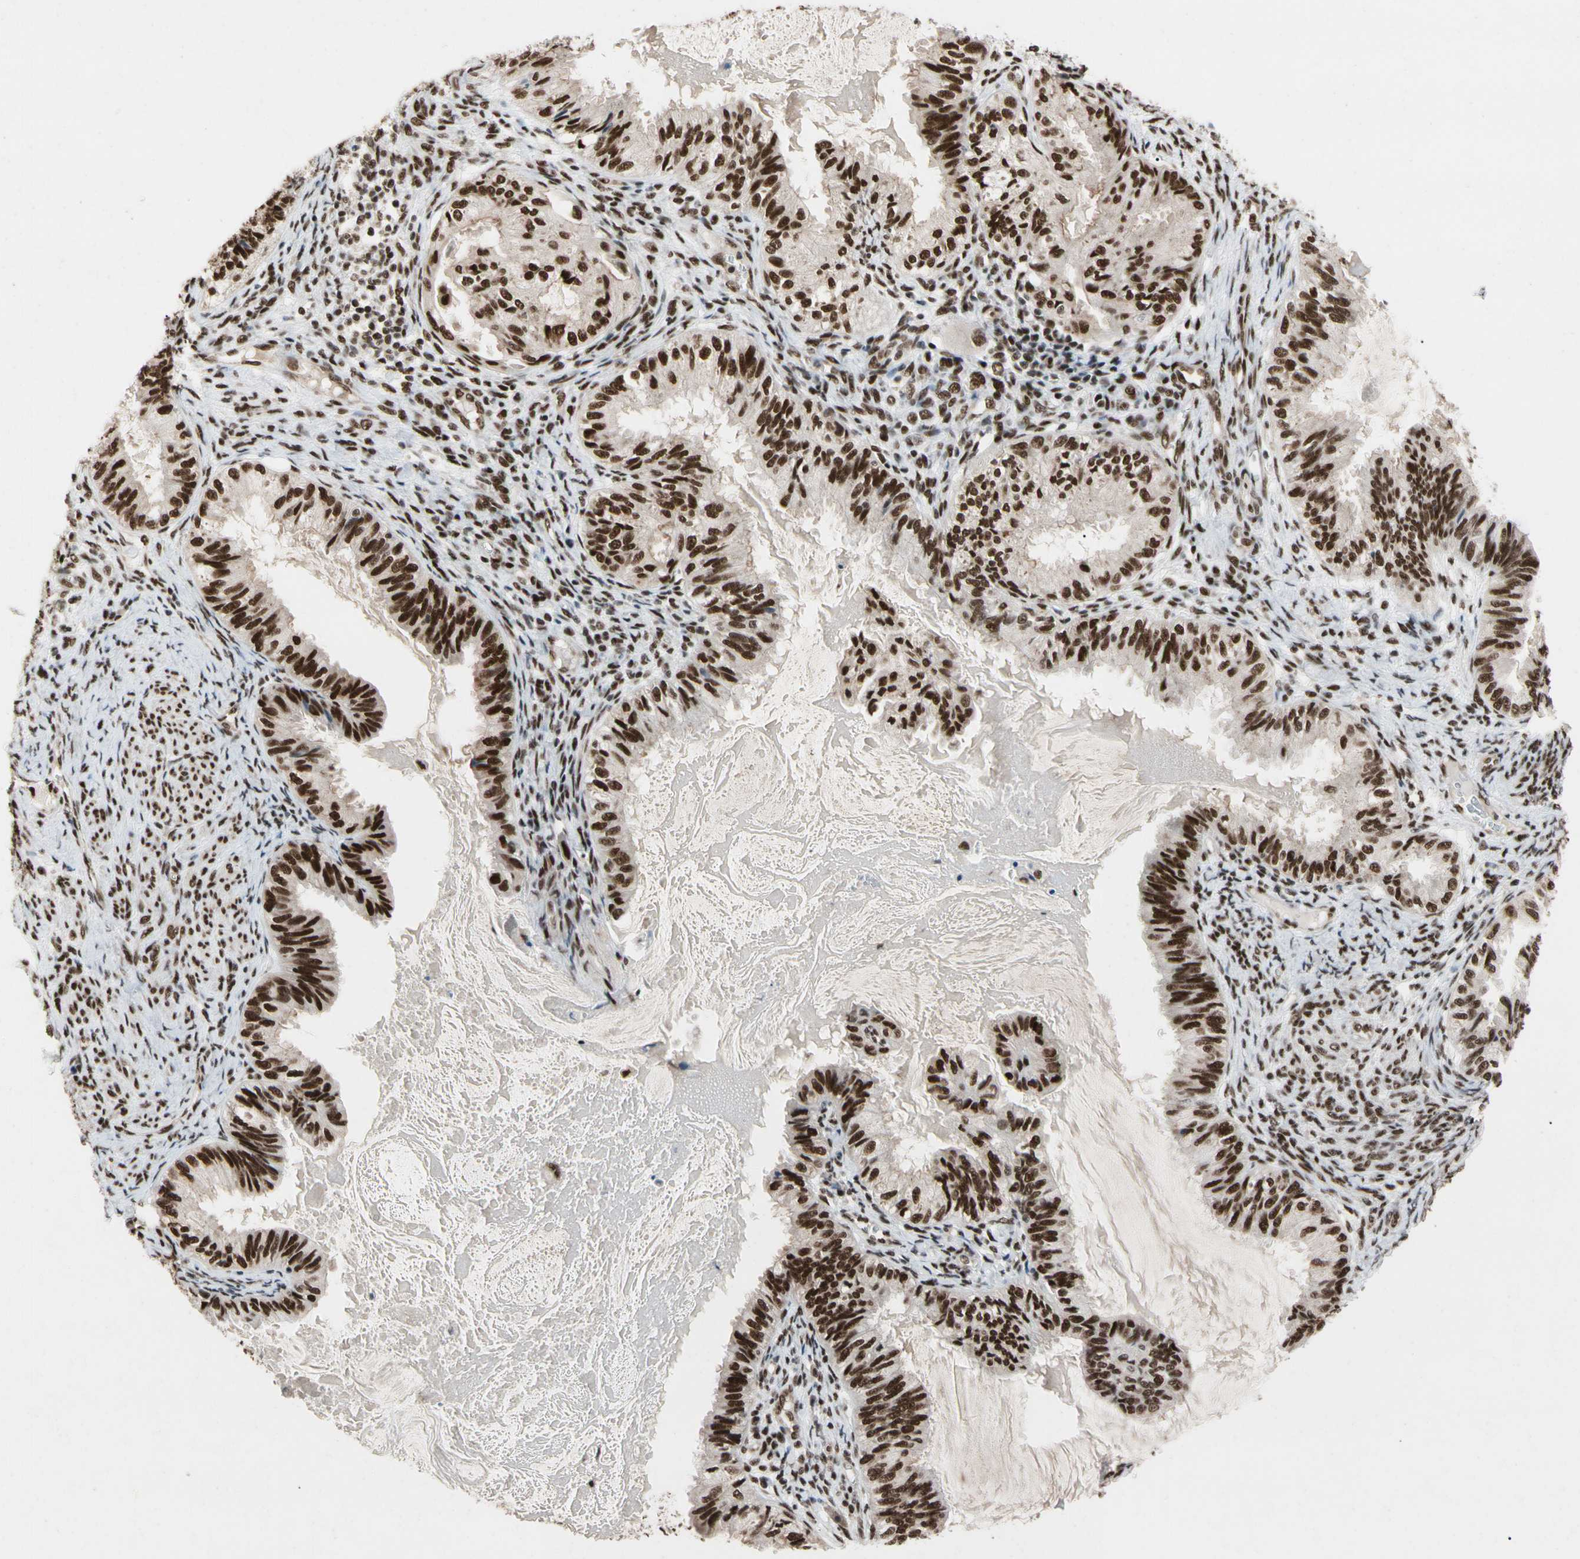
{"staining": {"intensity": "strong", "quantity": ">75%", "location": "nuclear"}, "tissue": "cervical cancer", "cell_type": "Tumor cells", "image_type": "cancer", "snomed": [{"axis": "morphology", "description": "Normal tissue, NOS"}, {"axis": "morphology", "description": "Adenocarcinoma, NOS"}, {"axis": "topography", "description": "Cervix"}, {"axis": "topography", "description": "Endometrium"}], "caption": "DAB (3,3'-diaminobenzidine) immunohistochemical staining of cervical adenocarcinoma reveals strong nuclear protein positivity in about >75% of tumor cells. (IHC, brightfield microscopy, high magnification).", "gene": "FAM98B", "patient": {"sex": "female", "age": 86}}